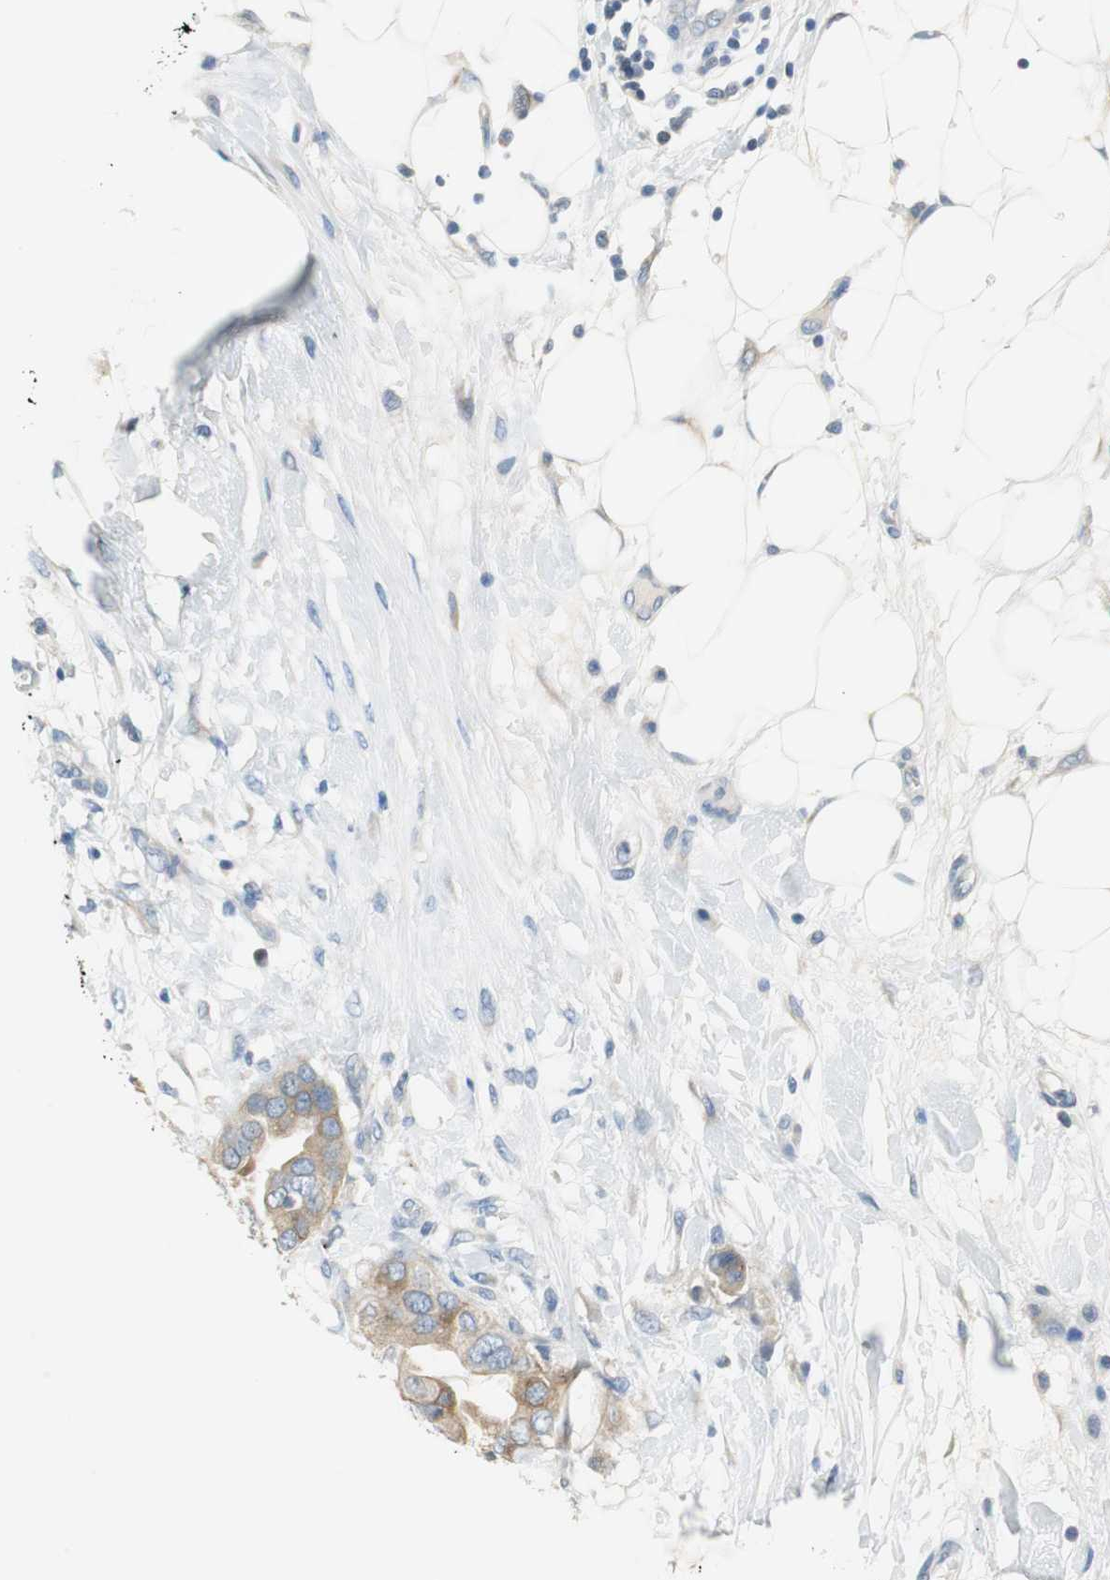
{"staining": {"intensity": "moderate", "quantity": ">75%", "location": "cytoplasmic/membranous"}, "tissue": "breast cancer", "cell_type": "Tumor cells", "image_type": "cancer", "snomed": [{"axis": "morphology", "description": "Duct carcinoma"}, {"axis": "topography", "description": "Breast"}], "caption": "This image reveals infiltrating ductal carcinoma (breast) stained with immunohistochemistry (IHC) to label a protein in brown. The cytoplasmic/membranous of tumor cells show moderate positivity for the protein. Nuclei are counter-stained blue.", "gene": "FADS2", "patient": {"sex": "female", "age": 40}}